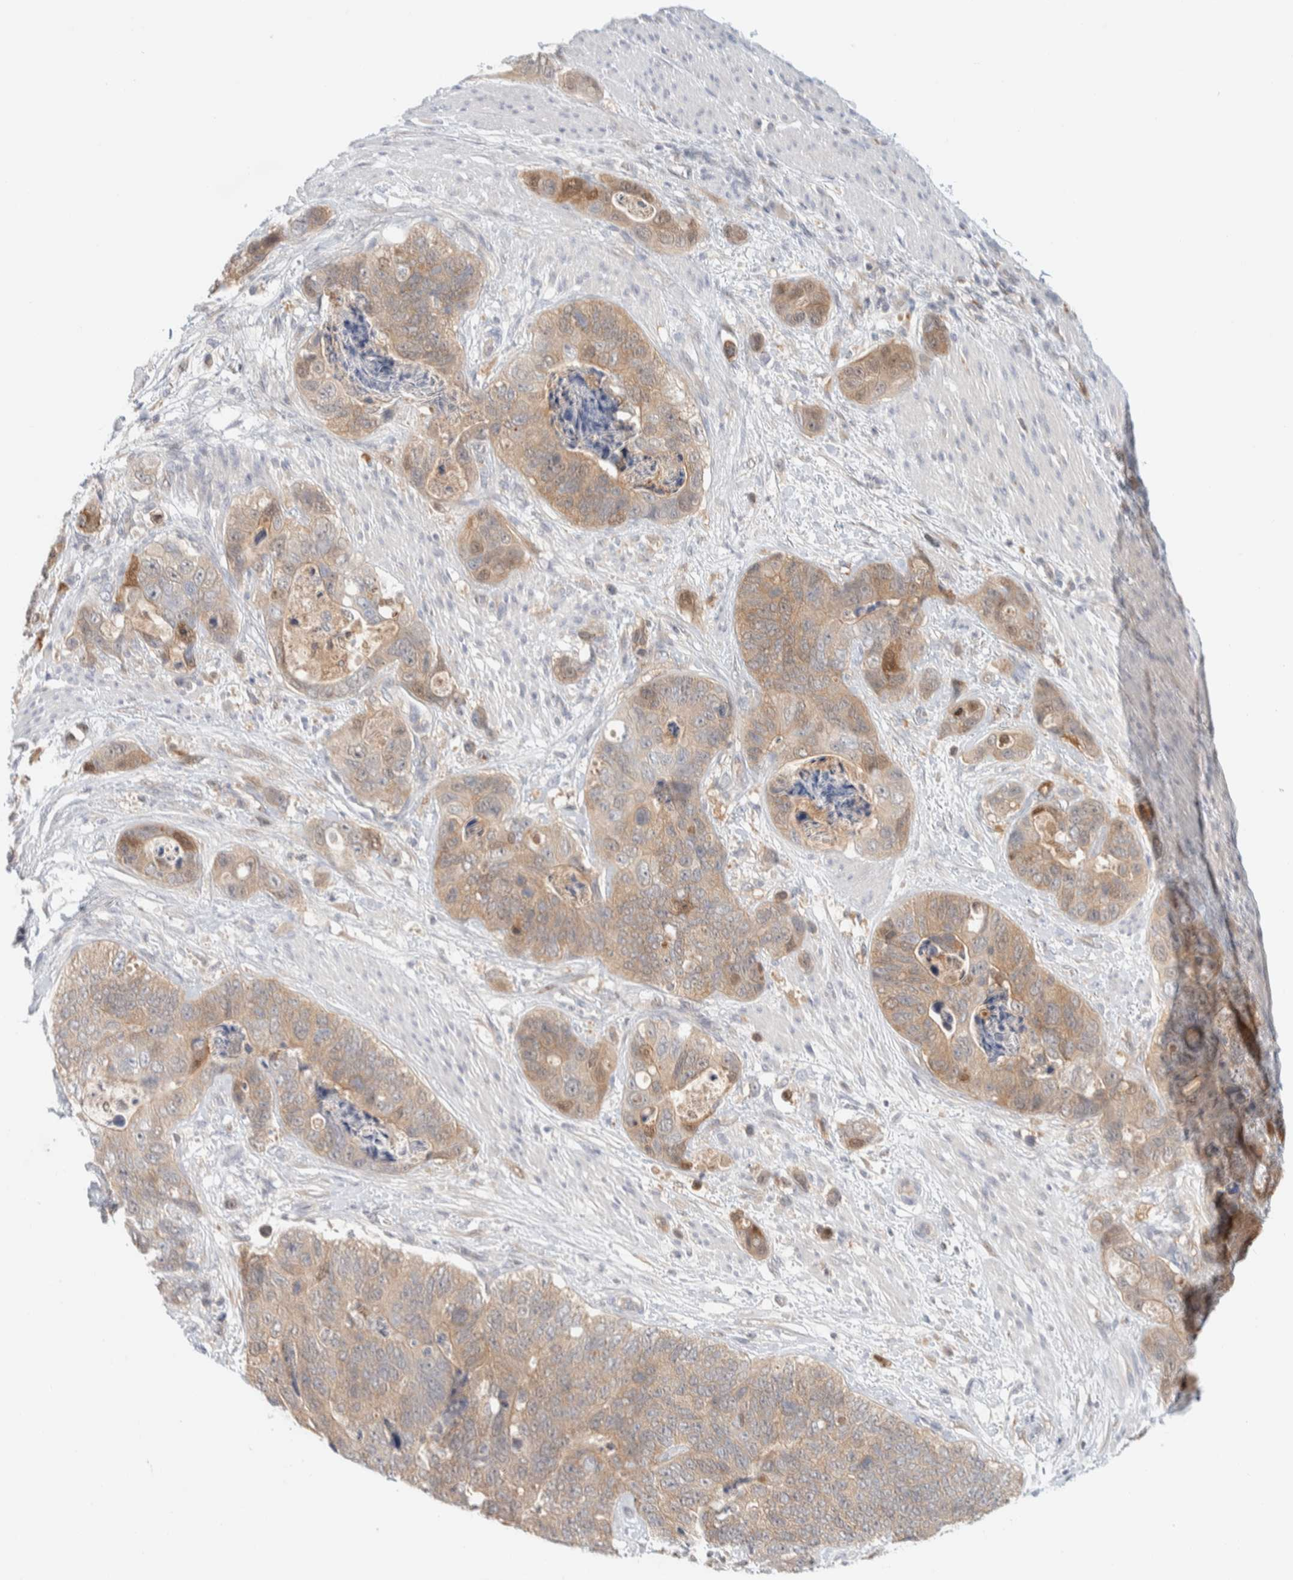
{"staining": {"intensity": "moderate", "quantity": ">75%", "location": "cytoplasmic/membranous"}, "tissue": "stomach cancer", "cell_type": "Tumor cells", "image_type": "cancer", "snomed": [{"axis": "morphology", "description": "Normal tissue, NOS"}, {"axis": "morphology", "description": "Adenocarcinoma, NOS"}, {"axis": "topography", "description": "Stomach"}], "caption": "Tumor cells reveal medium levels of moderate cytoplasmic/membranous expression in about >75% of cells in stomach cancer. Using DAB (3,3'-diaminobenzidine) (brown) and hematoxylin (blue) stains, captured at high magnification using brightfield microscopy.", "gene": "GCLM", "patient": {"sex": "female", "age": 89}}